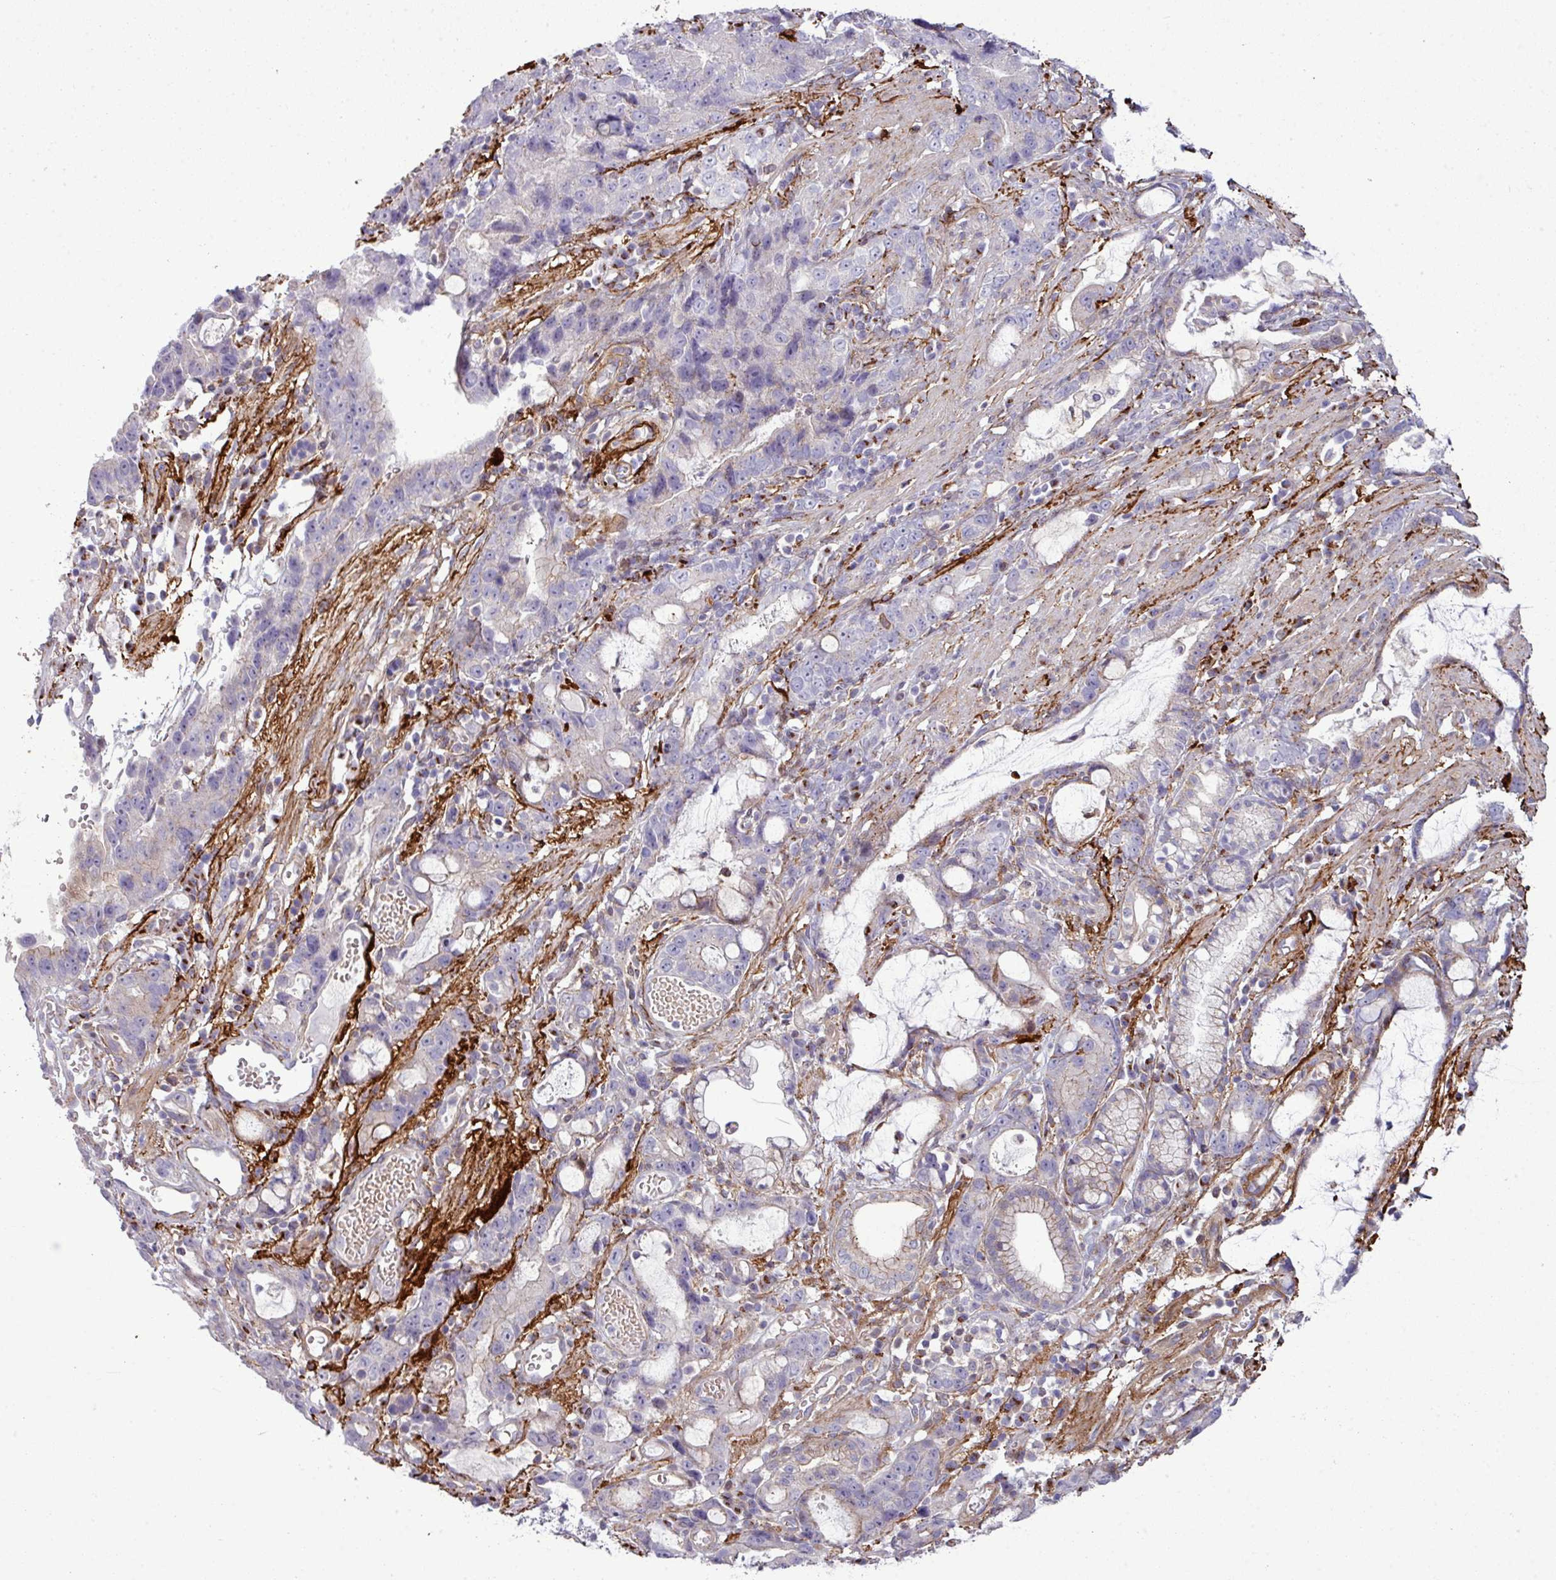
{"staining": {"intensity": "negative", "quantity": "none", "location": "none"}, "tissue": "stomach cancer", "cell_type": "Tumor cells", "image_type": "cancer", "snomed": [{"axis": "morphology", "description": "Adenocarcinoma, NOS"}, {"axis": "topography", "description": "Stomach"}], "caption": "Protein analysis of stomach cancer (adenocarcinoma) demonstrates no significant expression in tumor cells.", "gene": "COL8A1", "patient": {"sex": "male", "age": 55}}